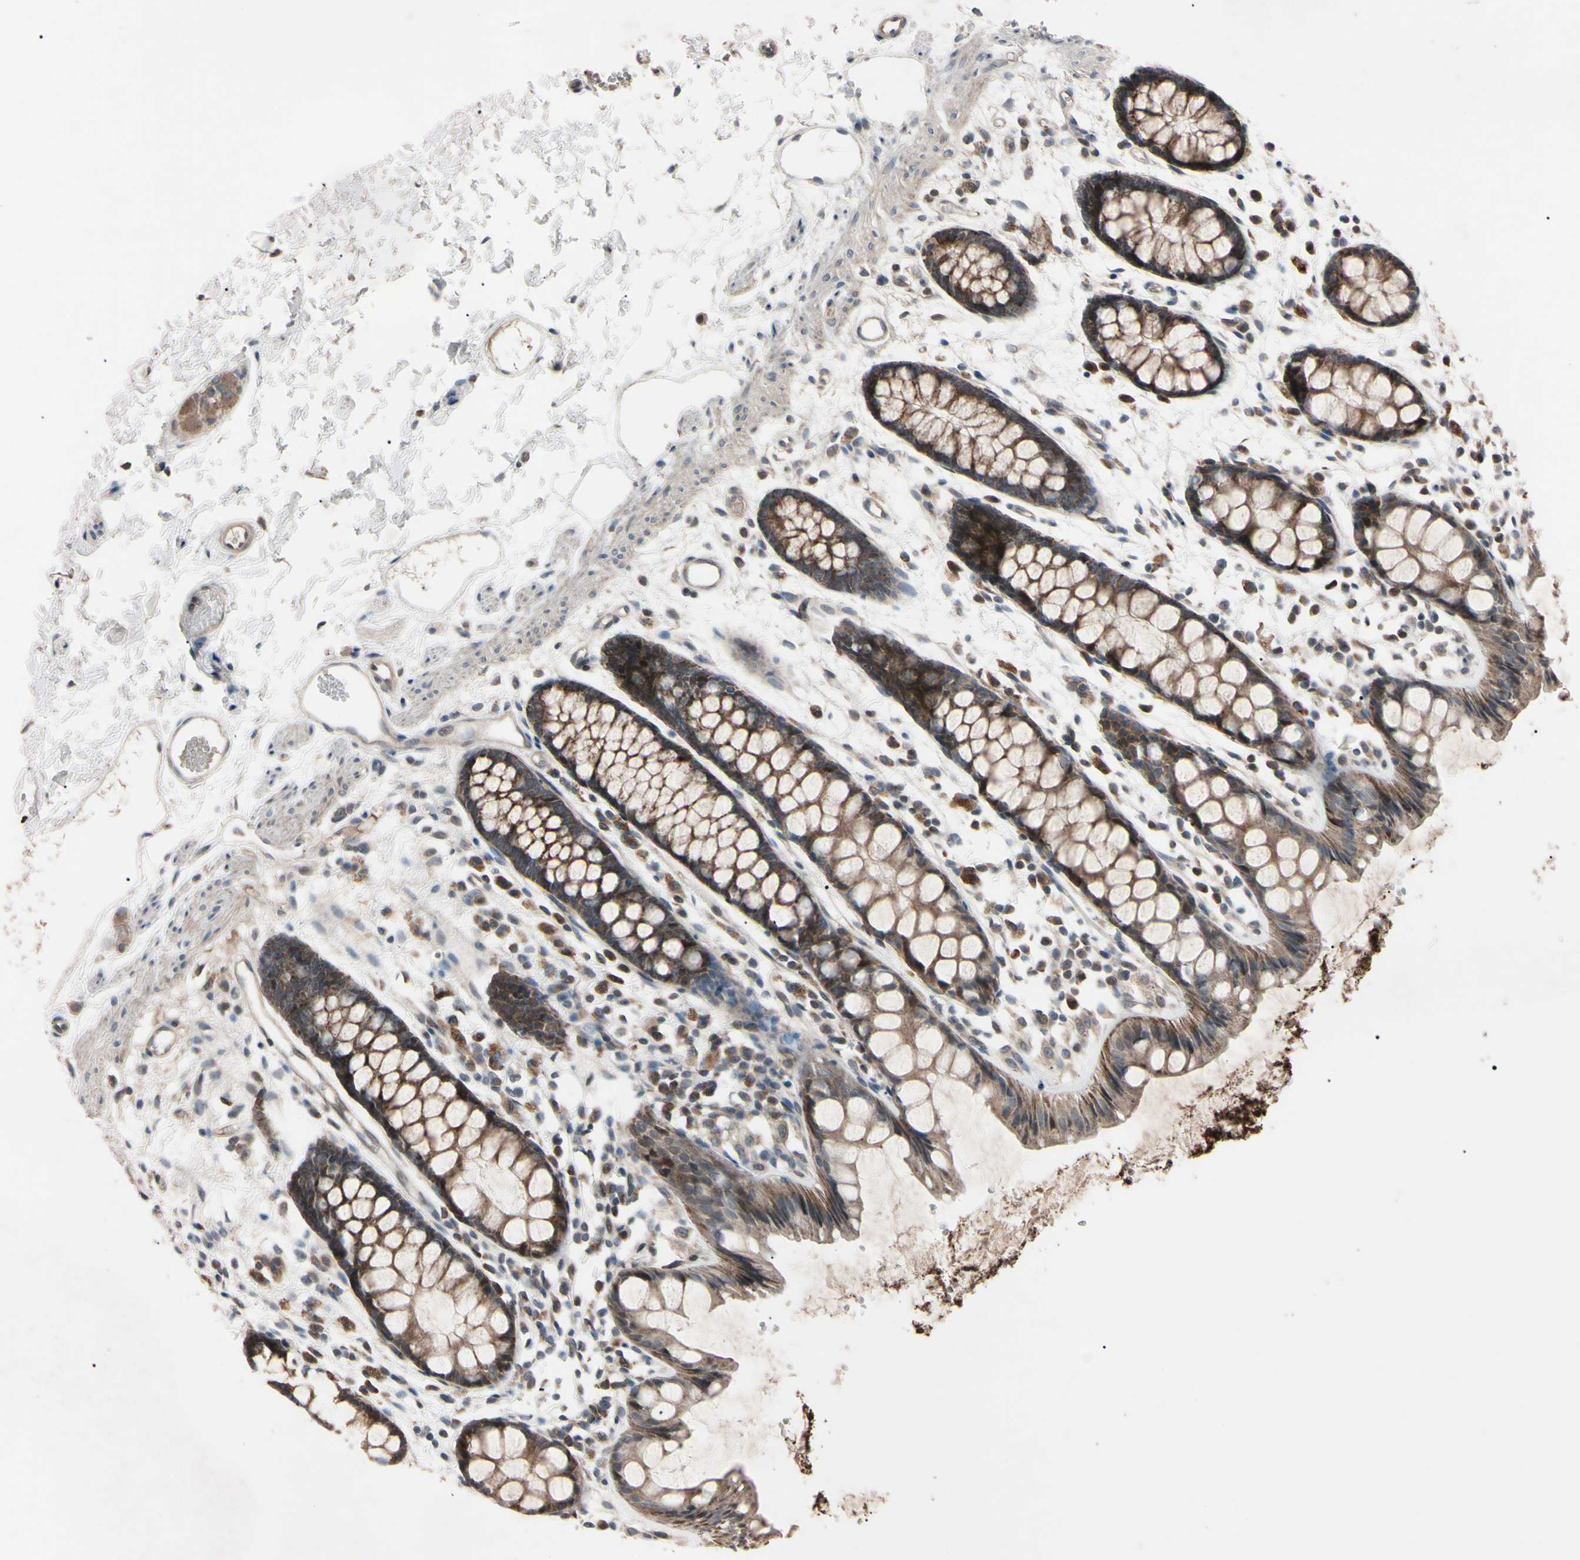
{"staining": {"intensity": "moderate", "quantity": ">75%", "location": "cytoplasmic/membranous"}, "tissue": "rectum", "cell_type": "Glandular cells", "image_type": "normal", "snomed": [{"axis": "morphology", "description": "Normal tissue, NOS"}, {"axis": "topography", "description": "Rectum"}], "caption": "This photomicrograph shows benign rectum stained with immunohistochemistry (IHC) to label a protein in brown. The cytoplasmic/membranous of glandular cells show moderate positivity for the protein. Nuclei are counter-stained blue.", "gene": "TNFRSF1A", "patient": {"sex": "female", "age": 66}}